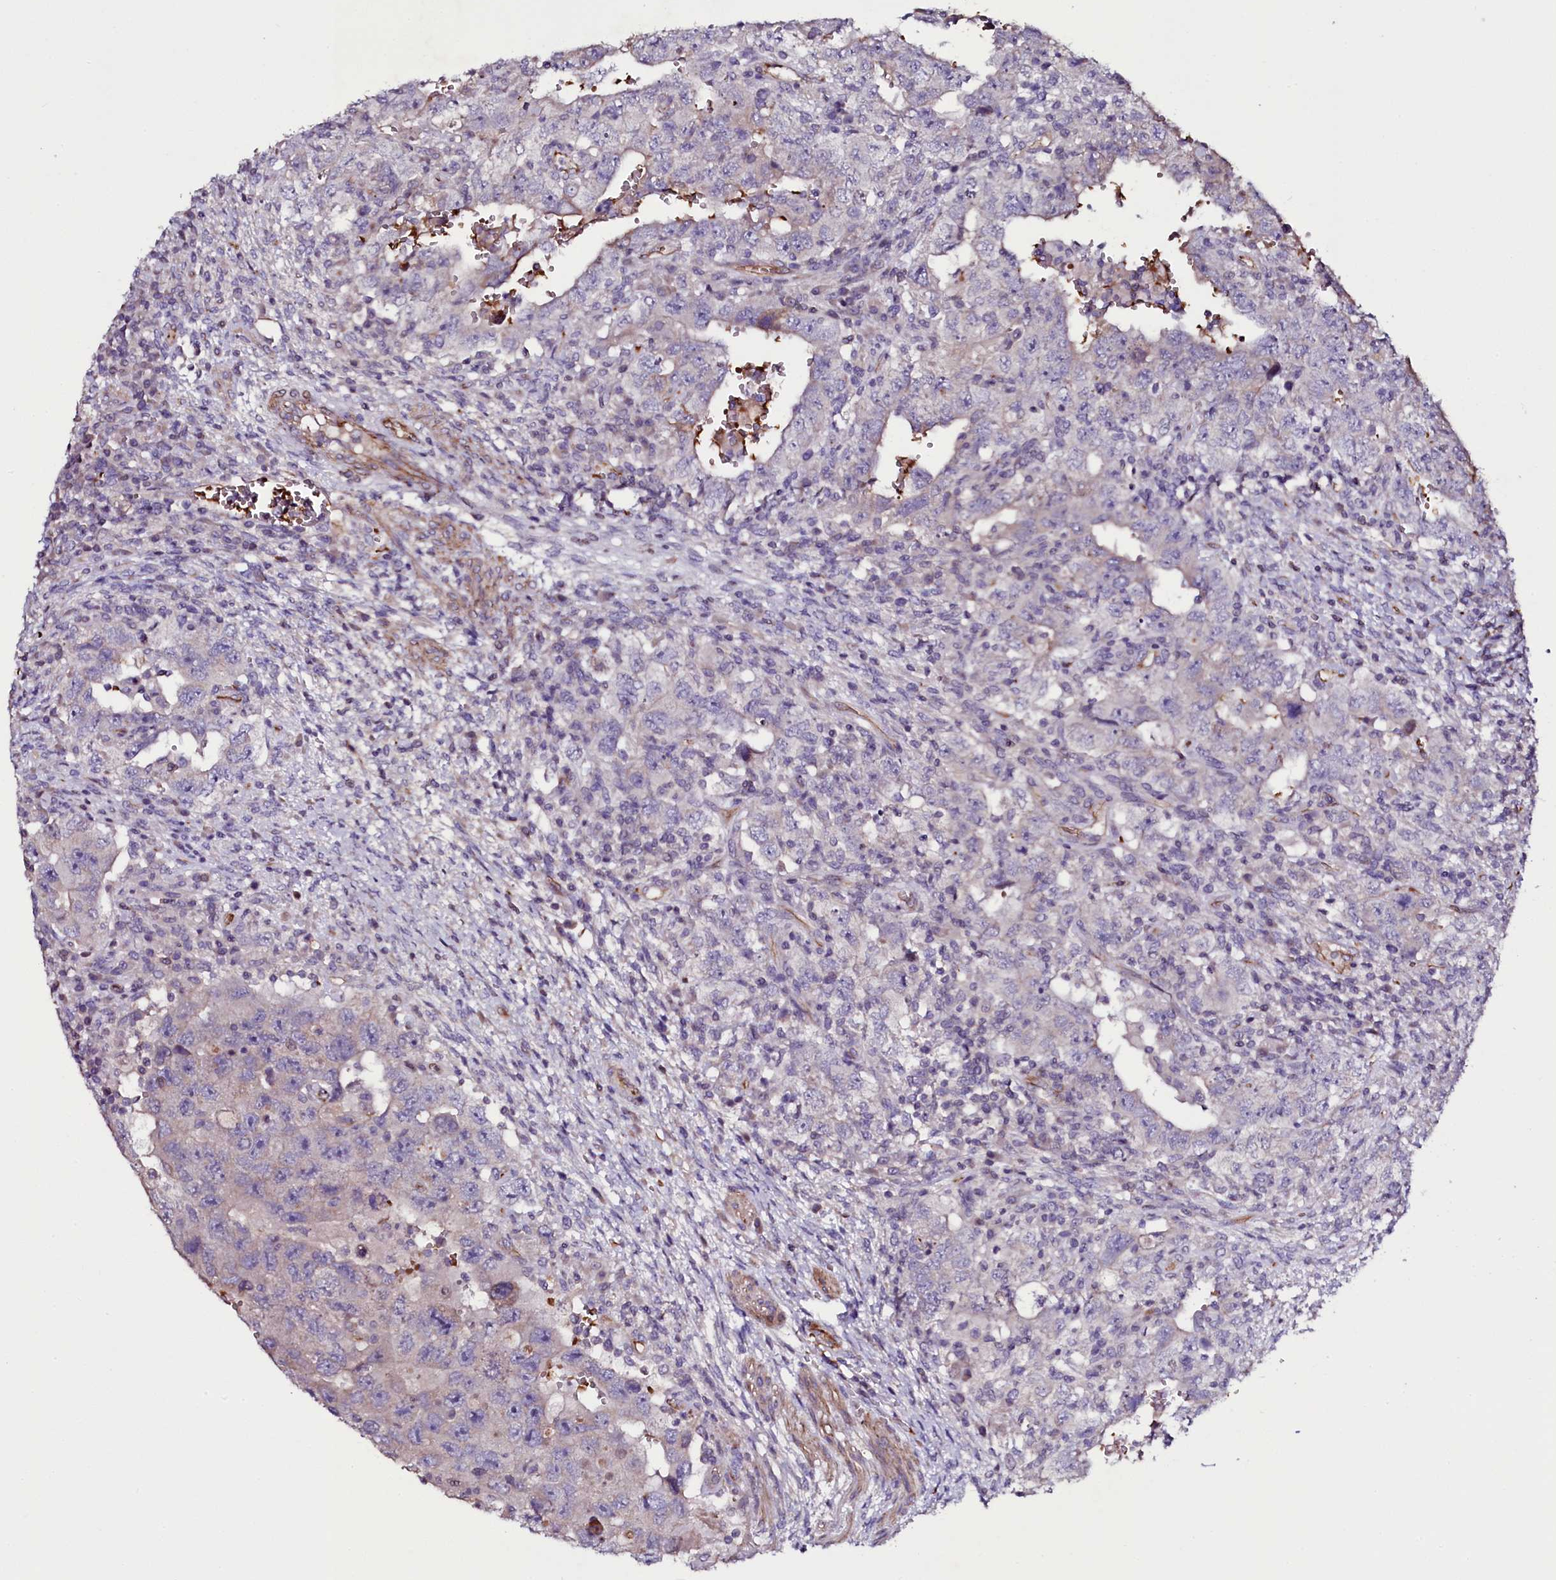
{"staining": {"intensity": "negative", "quantity": "none", "location": "none"}, "tissue": "testis cancer", "cell_type": "Tumor cells", "image_type": "cancer", "snomed": [{"axis": "morphology", "description": "Carcinoma, Embryonal, NOS"}, {"axis": "topography", "description": "Testis"}], "caption": "Immunohistochemistry image of neoplastic tissue: embryonal carcinoma (testis) stained with DAB demonstrates no significant protein expression in tumor cells.", "gene": "MEX3C", "patient": {"sex": "male", "age": 26}}